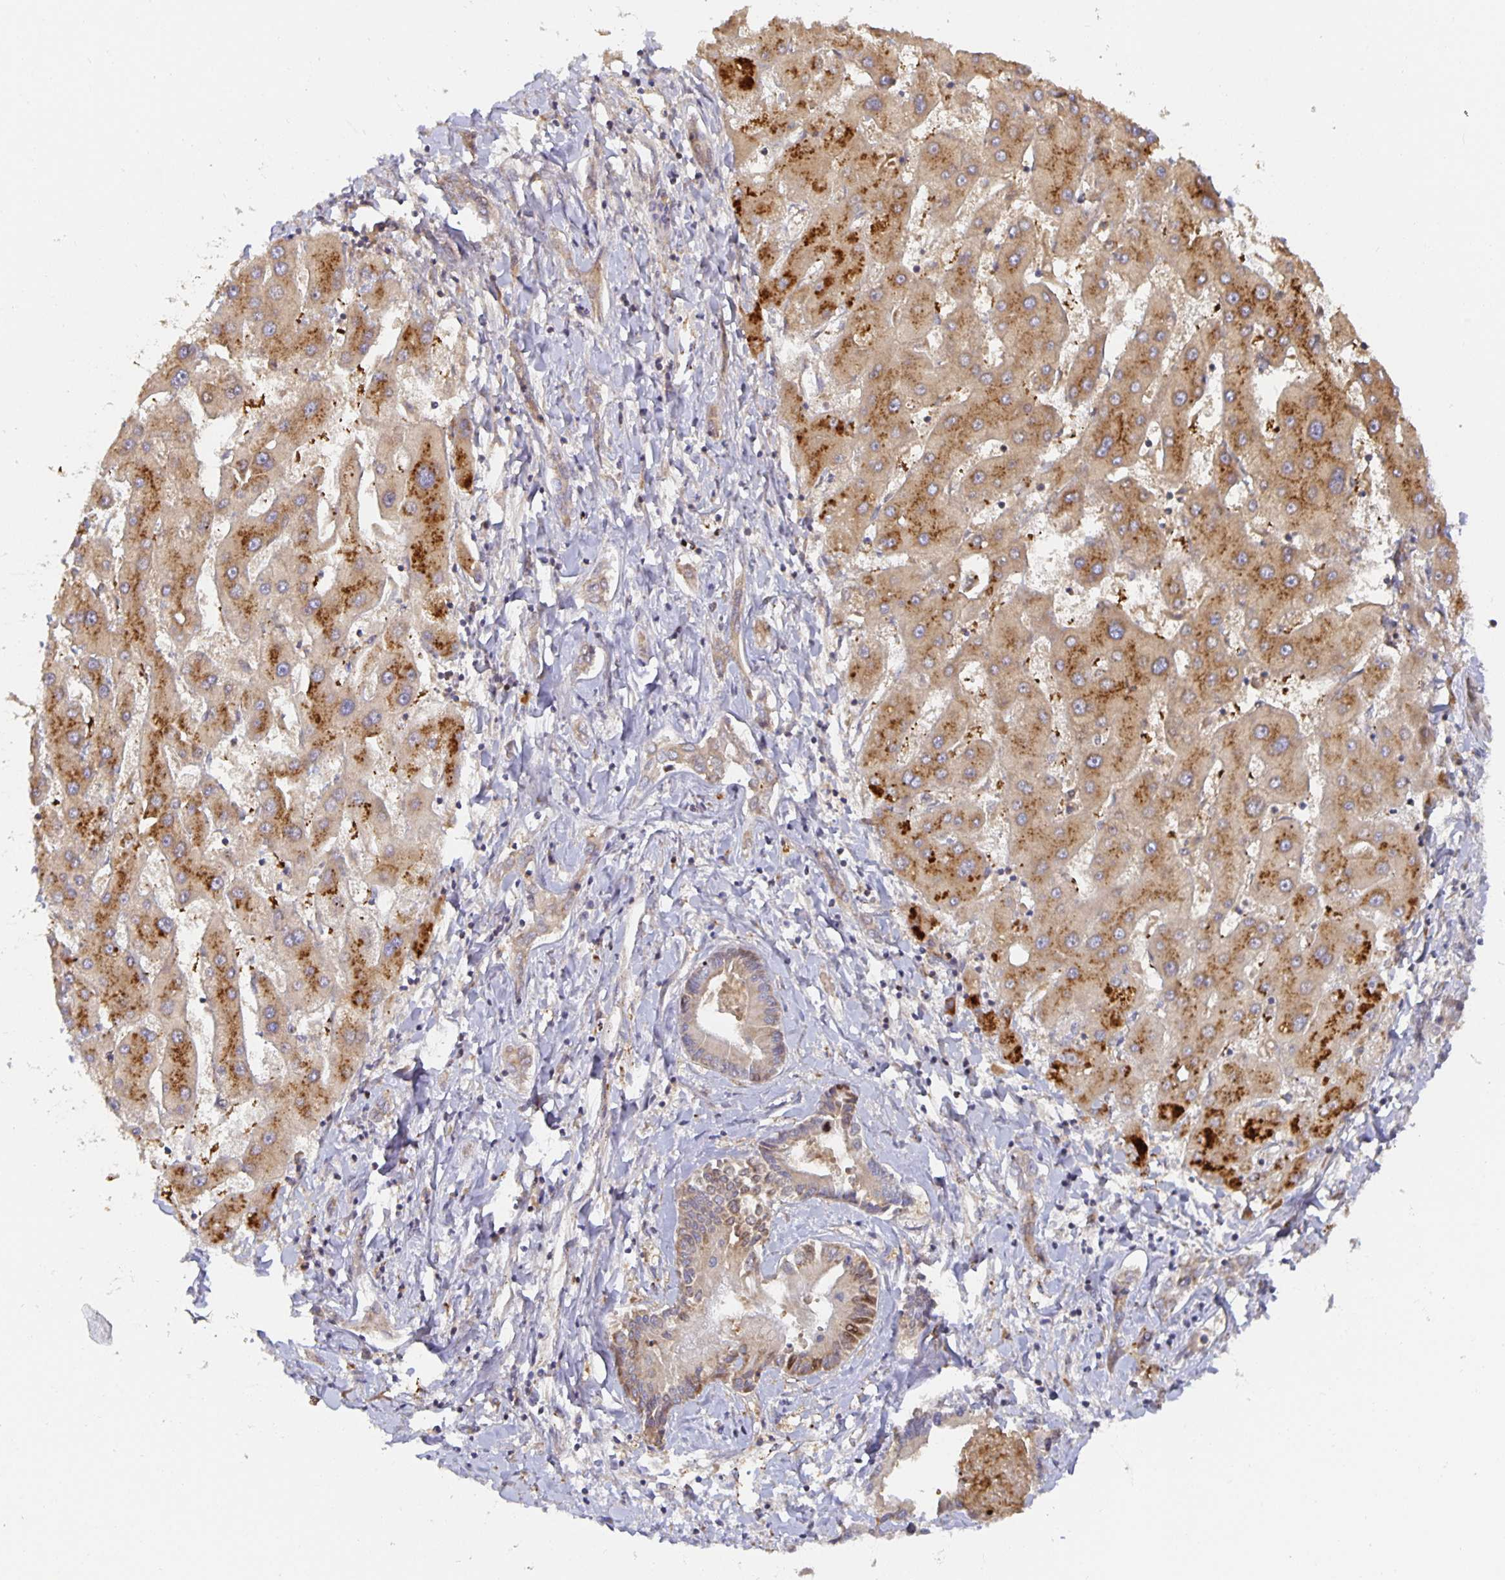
{"staining": {"intensity": "weak", "quantity": "<25%", "location": "cytoplasmic/membranous,nuclear"}, "tissue": "liver cancer", "cell_type": "Tumor cells", "image_type": "cancer", "snomed": [{"axis": "morphology", "description": "Cholangiocarcinoma"}, {"axis": "topography", "description": "Liver"}], "caption": "The histopathology image reveals no staining of tumor cells in liver cancer (cholangiocarcinoma).", "gene": "NOMO1", "patient": {"sex": "male", "age": 66}}